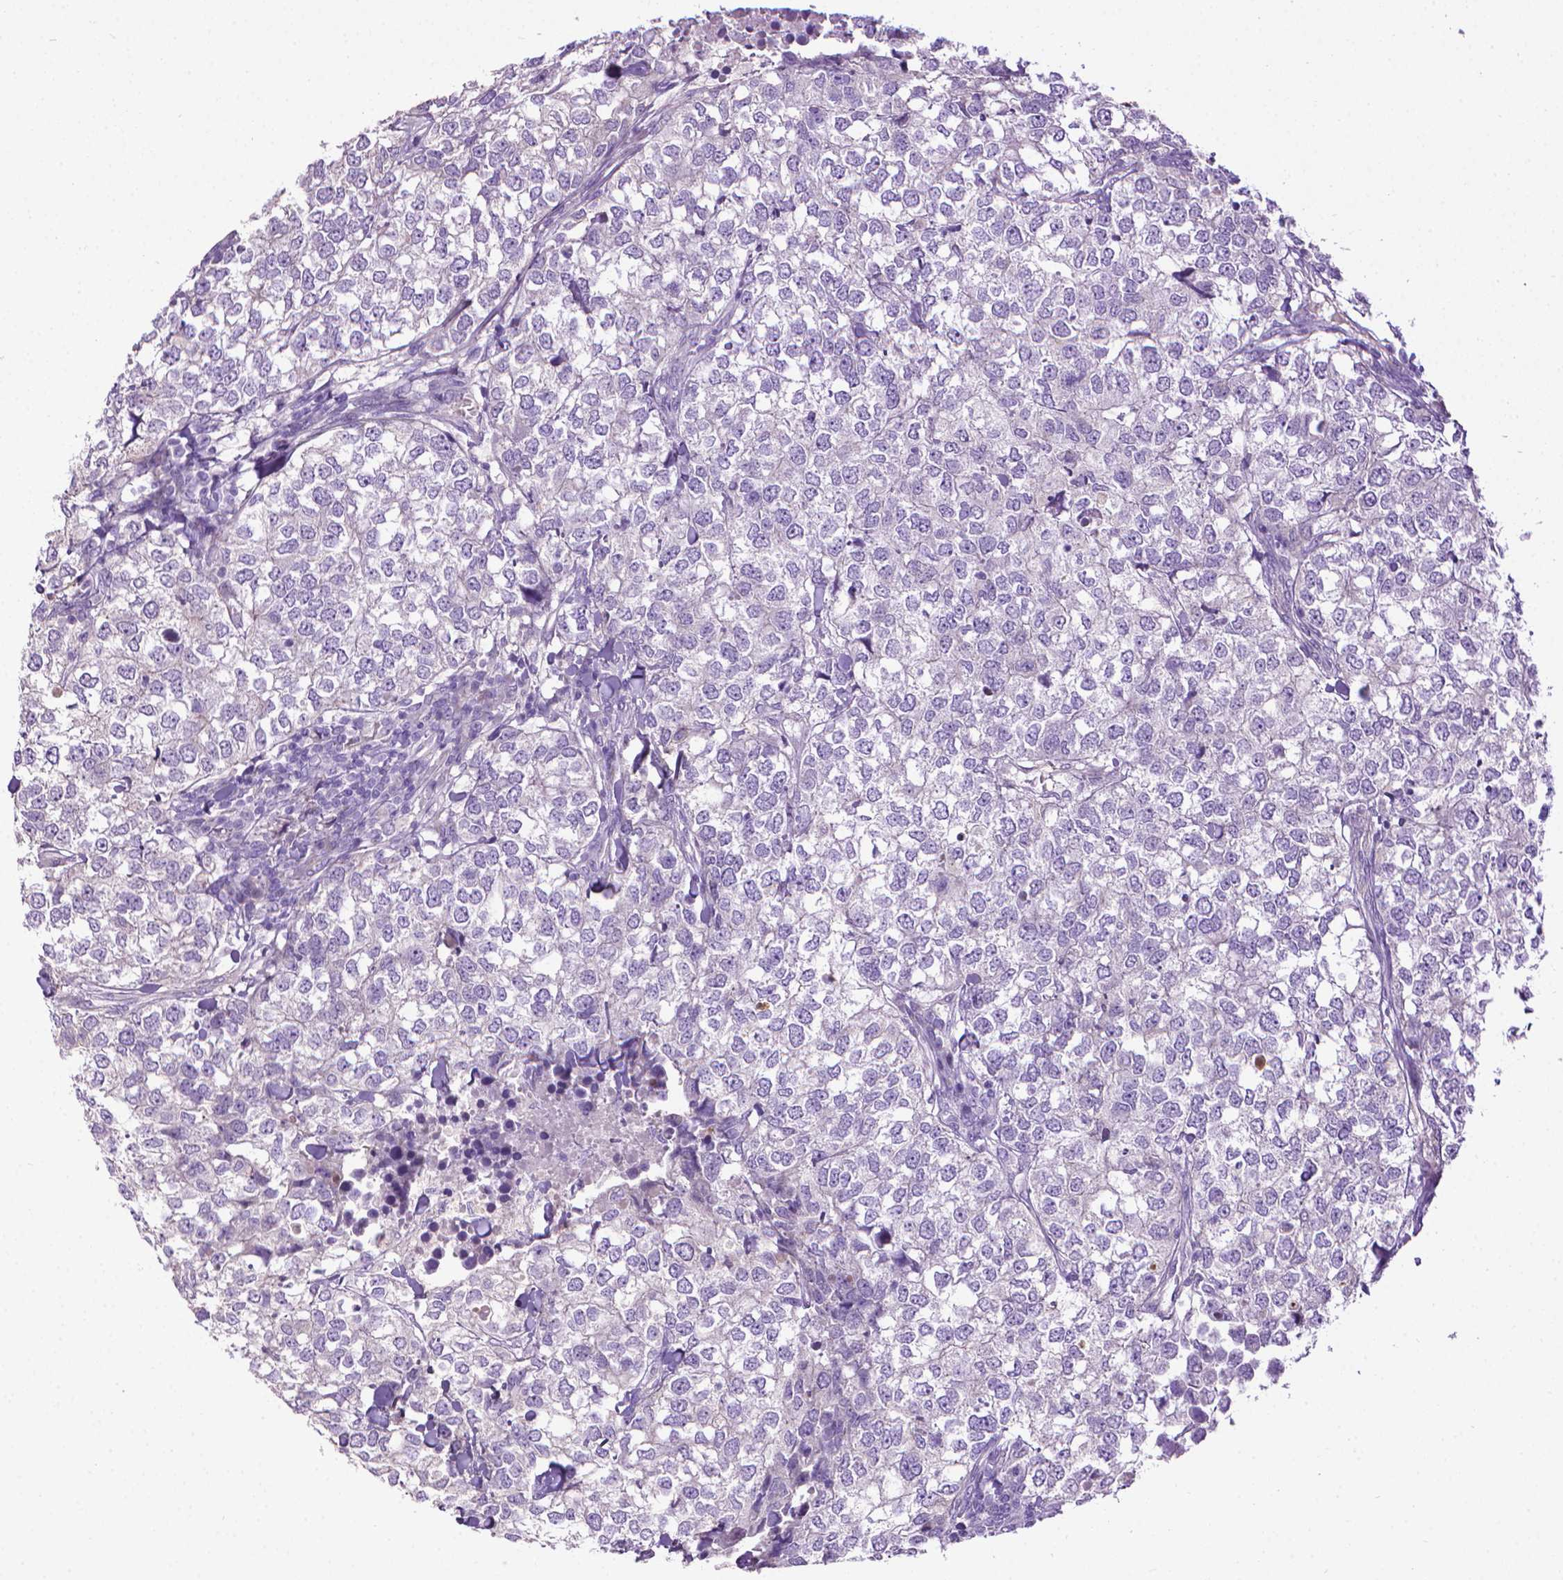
{"staining": {"intensity": "negative", "quantity": "none", "location": "none"}, "tissue": "breast cancer", "cell_type": "Tumor cells", "image_type": "cancer", "snomed": [{"axis": "morphology", "description": "Duct carcinoma"}, {"axis": "topography", "description": "Breast"}], "caption": "Breast infiltrating ductal carcinoma was stained to show a protein in brown. There is no significant staining in tumor cells.", "gene": "AQP10", "patient": {"sex": "female", "age": 30}}